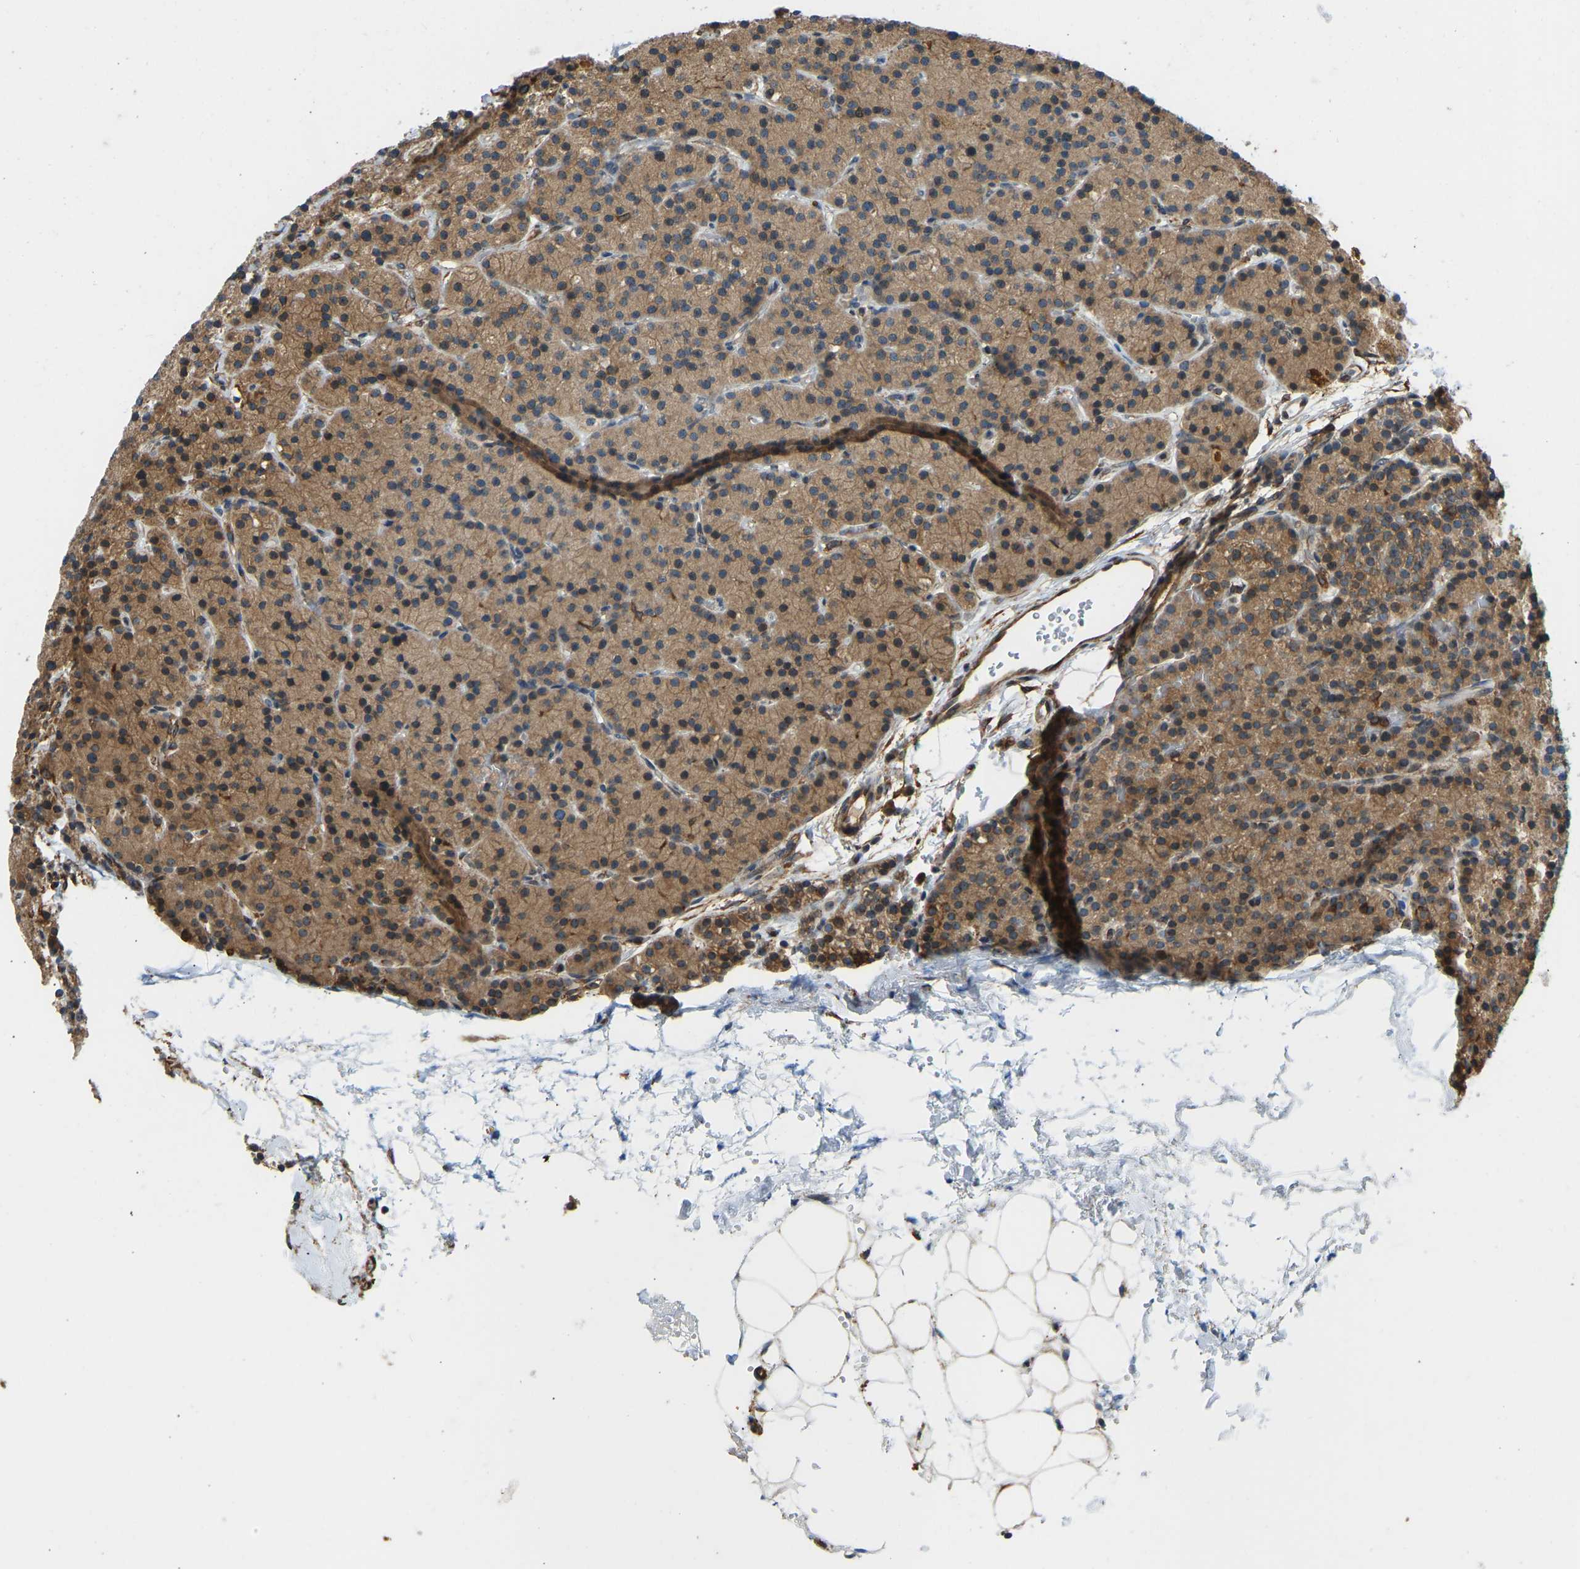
{"staining": {"intensity": "moderate", "quantity": "25%-75%", "location": "cytoplasmic/membranous,nuclear"}, "tissue": "parathyroid gland", "cell_type": "Glandular cells", "image_type": "normal", "snomed": [{"axis": "morphology", "description": "Normal tissue, NOS"}, {"axis": "morphology", "description": "Adenoma, NOS"}, {"axis": "topography", "description": "Parathyroid gland"}], "caption": "There is medium levels of moderate cytoplasmic/membranous,nuclear staining in glandular cells of normal parathyroid gland, as demonstrated by immunohistochemical staining (brown color).", "gene": "OS9", "patient": {"sex": "male", "age": 75}}